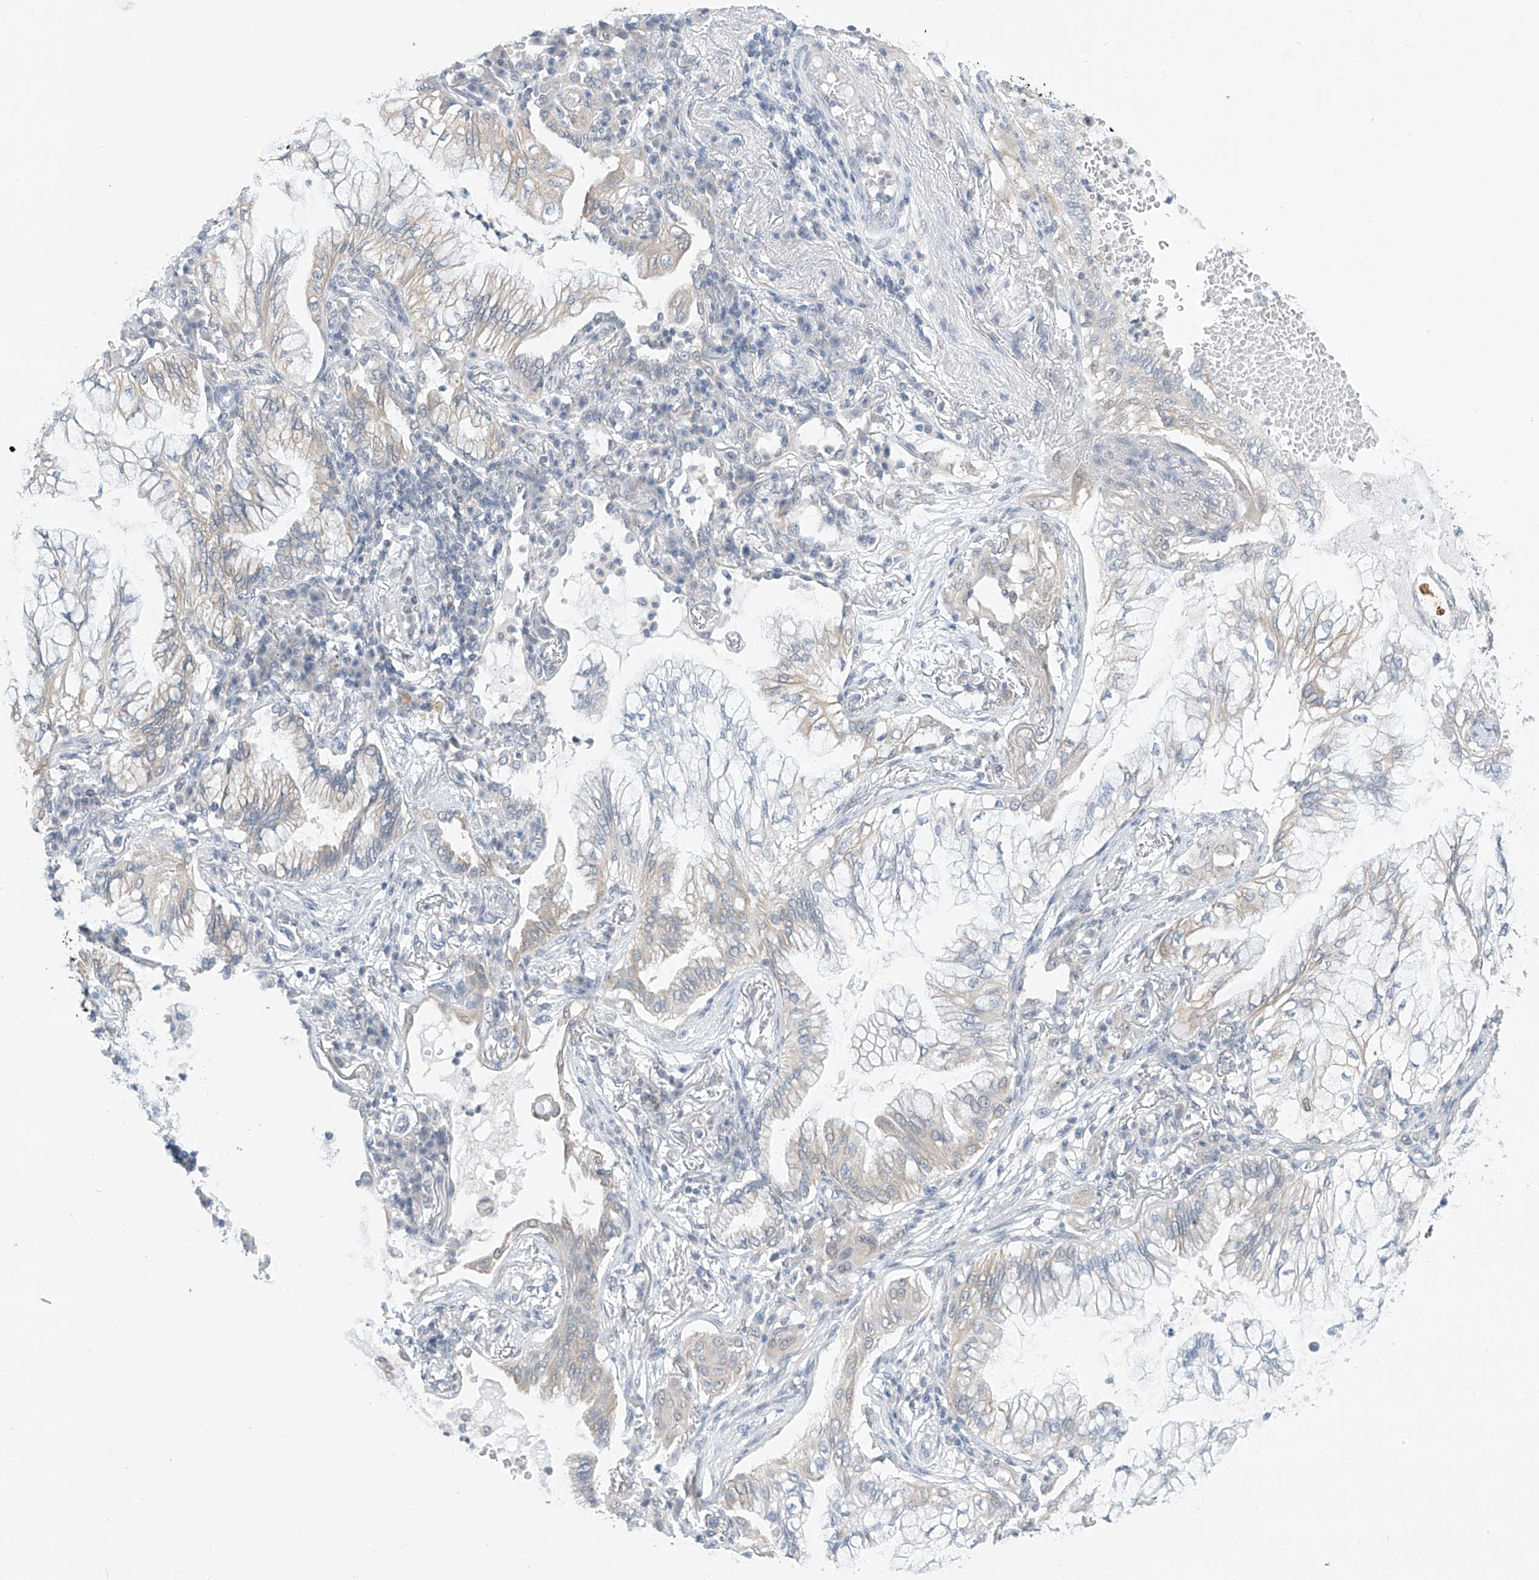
{"staining": {"intensity": "negative", "quantity": "none", "location": "none"}, "tissue": "lung cancer", "cell_type": "Tumor cells", "image_type": "cancer", "snomed": [{"axis": "morphology", "description": "Adenocarcinoma, NOS"}, {"axis": "topography", "description": "Lung"}], "caption": "Protein analysis of lung cancer reveals no significant expression in tumor cells.", "gene": "APLF", "patient": {"sex": "female", "age": 70}}